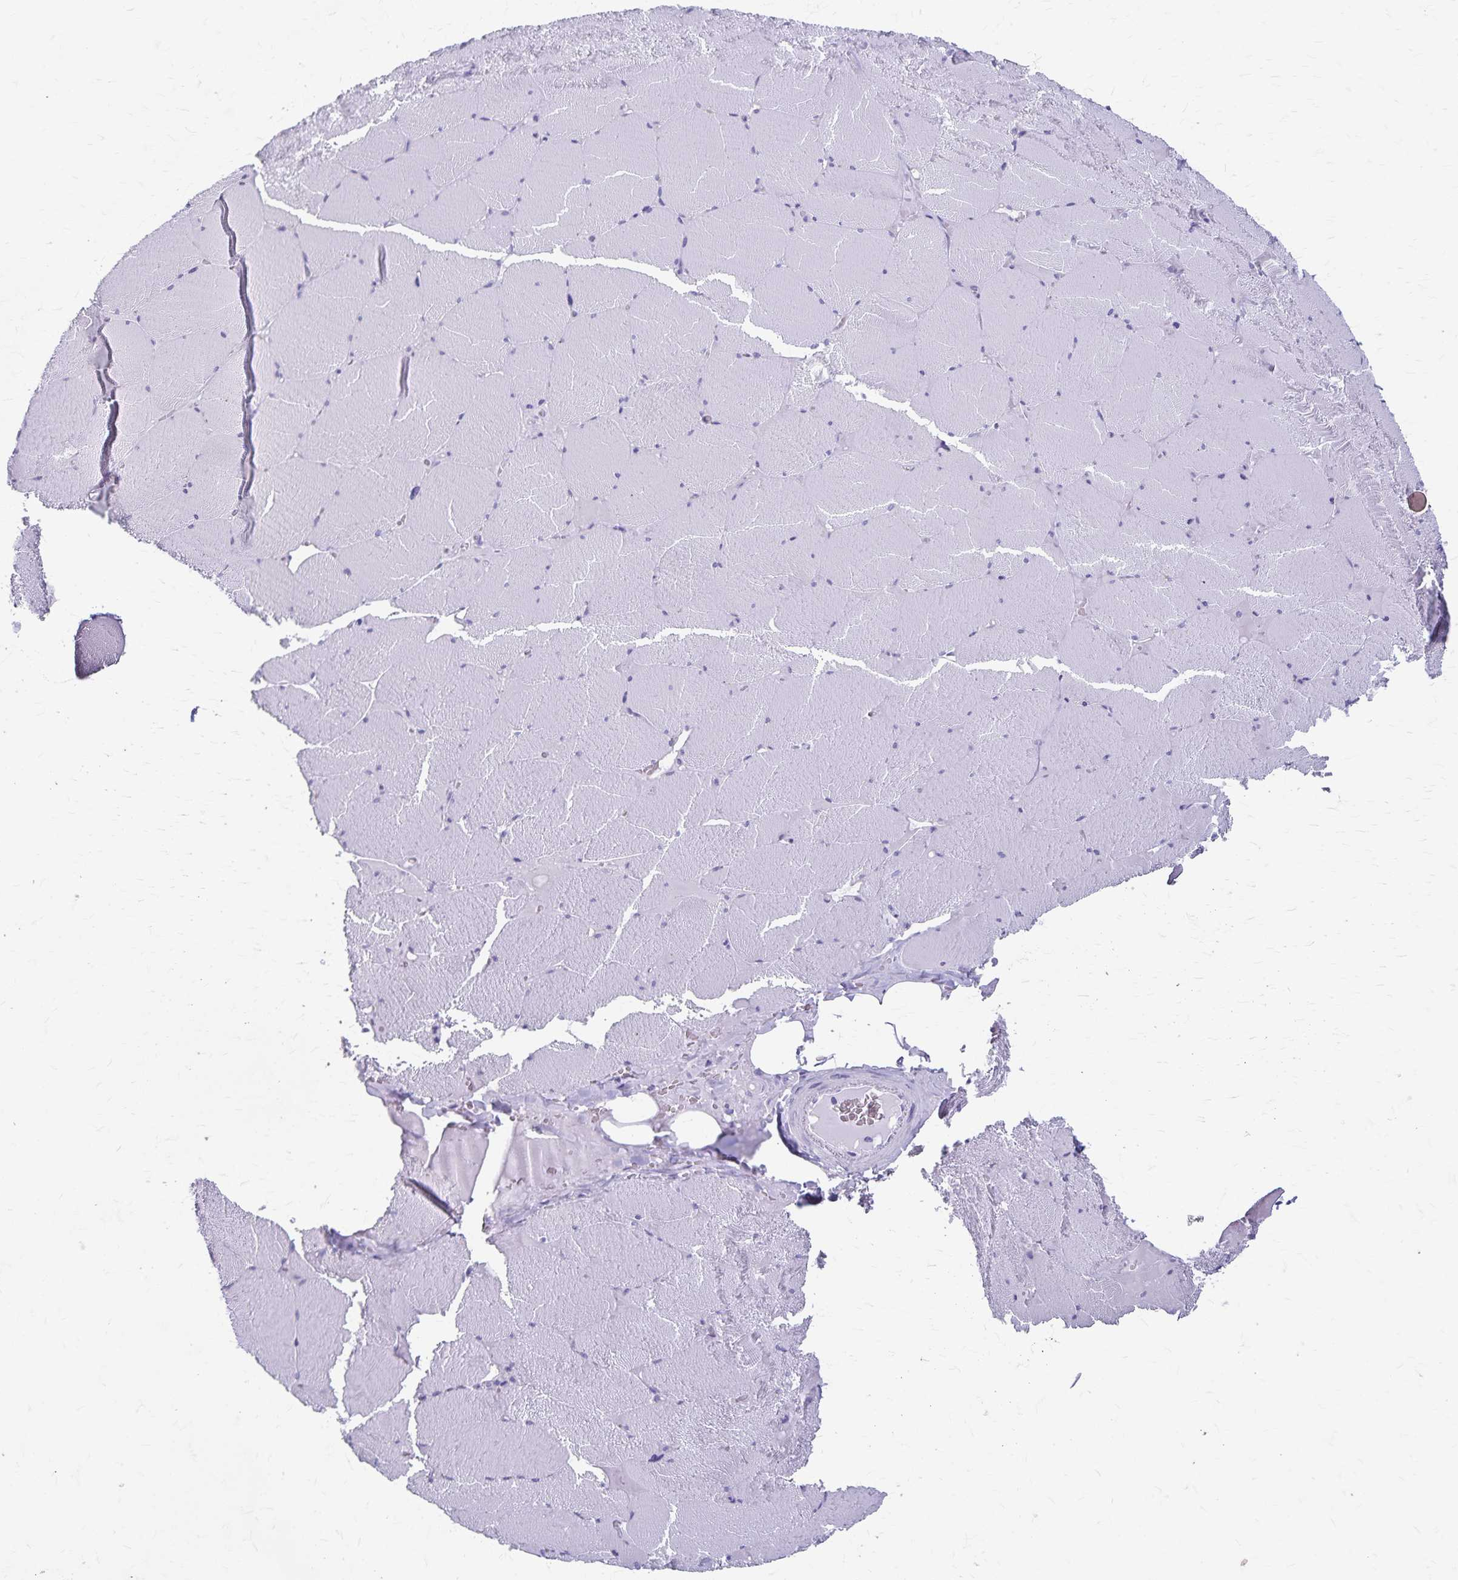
{"staining": {"intensity": "negative", "quantity": "none", "location": "none"}, "tissue": "skeletal muscle", "cell_type": "Myocytes", "image_type": "normal", "snomed": [{"axis": "morphology", "description": "Normal tissue, NOS"}, {"axis": "topography", "description": "Skeletal muscle"}, {"axis": "topography", "description": "Head-Neck"}], "caption": "Immunohistochemistry of benign skeletal muscle displays no positivity in myocytes. (DAB (3,3'-diaminobenzidine) immunohistochemistry, high magnification).", "gene": "GPBAR1", "patient": {"sex": "male", "age": 66}}